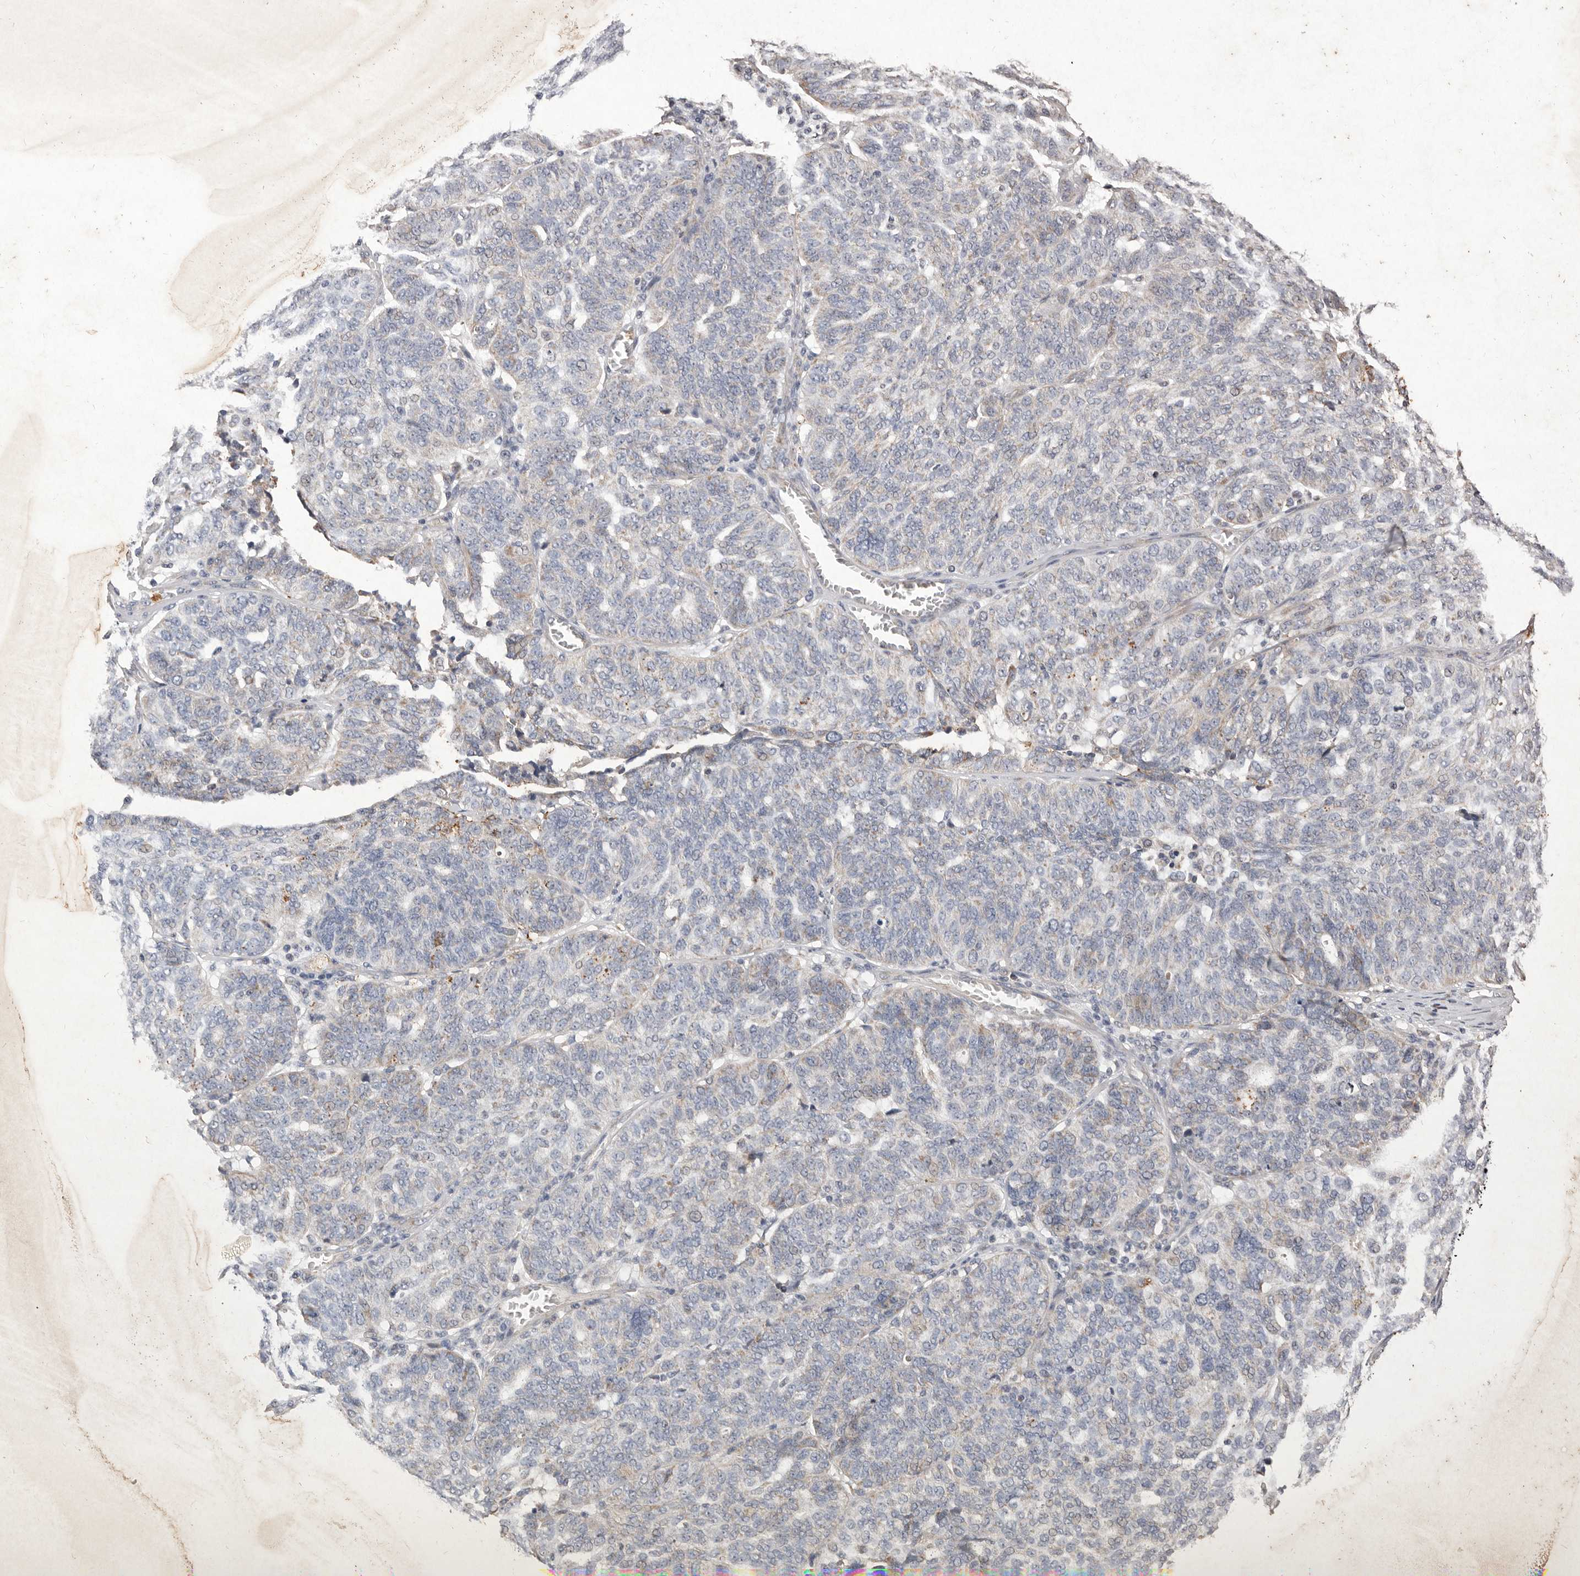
{"staining": {"intensity": "negative", "quantity": "none", "location": "none"}, "tissue": "ovarian cancer", "cell_type": "Tumor cells", "image_type": "cancer", "snomed": [{"axis": "morphology", "description": "Cystadenocarcinoma, serous, NOS"}, {"axis": "topography", "description": "Ovary"}], "caption": "Ovarian cancer (serous cystadenocarcinoma) stained for a protein using IHC exhibits no staining tumor cells.", "gene": "CXCL14", "patient": {"sex": "female", "age": 59}}